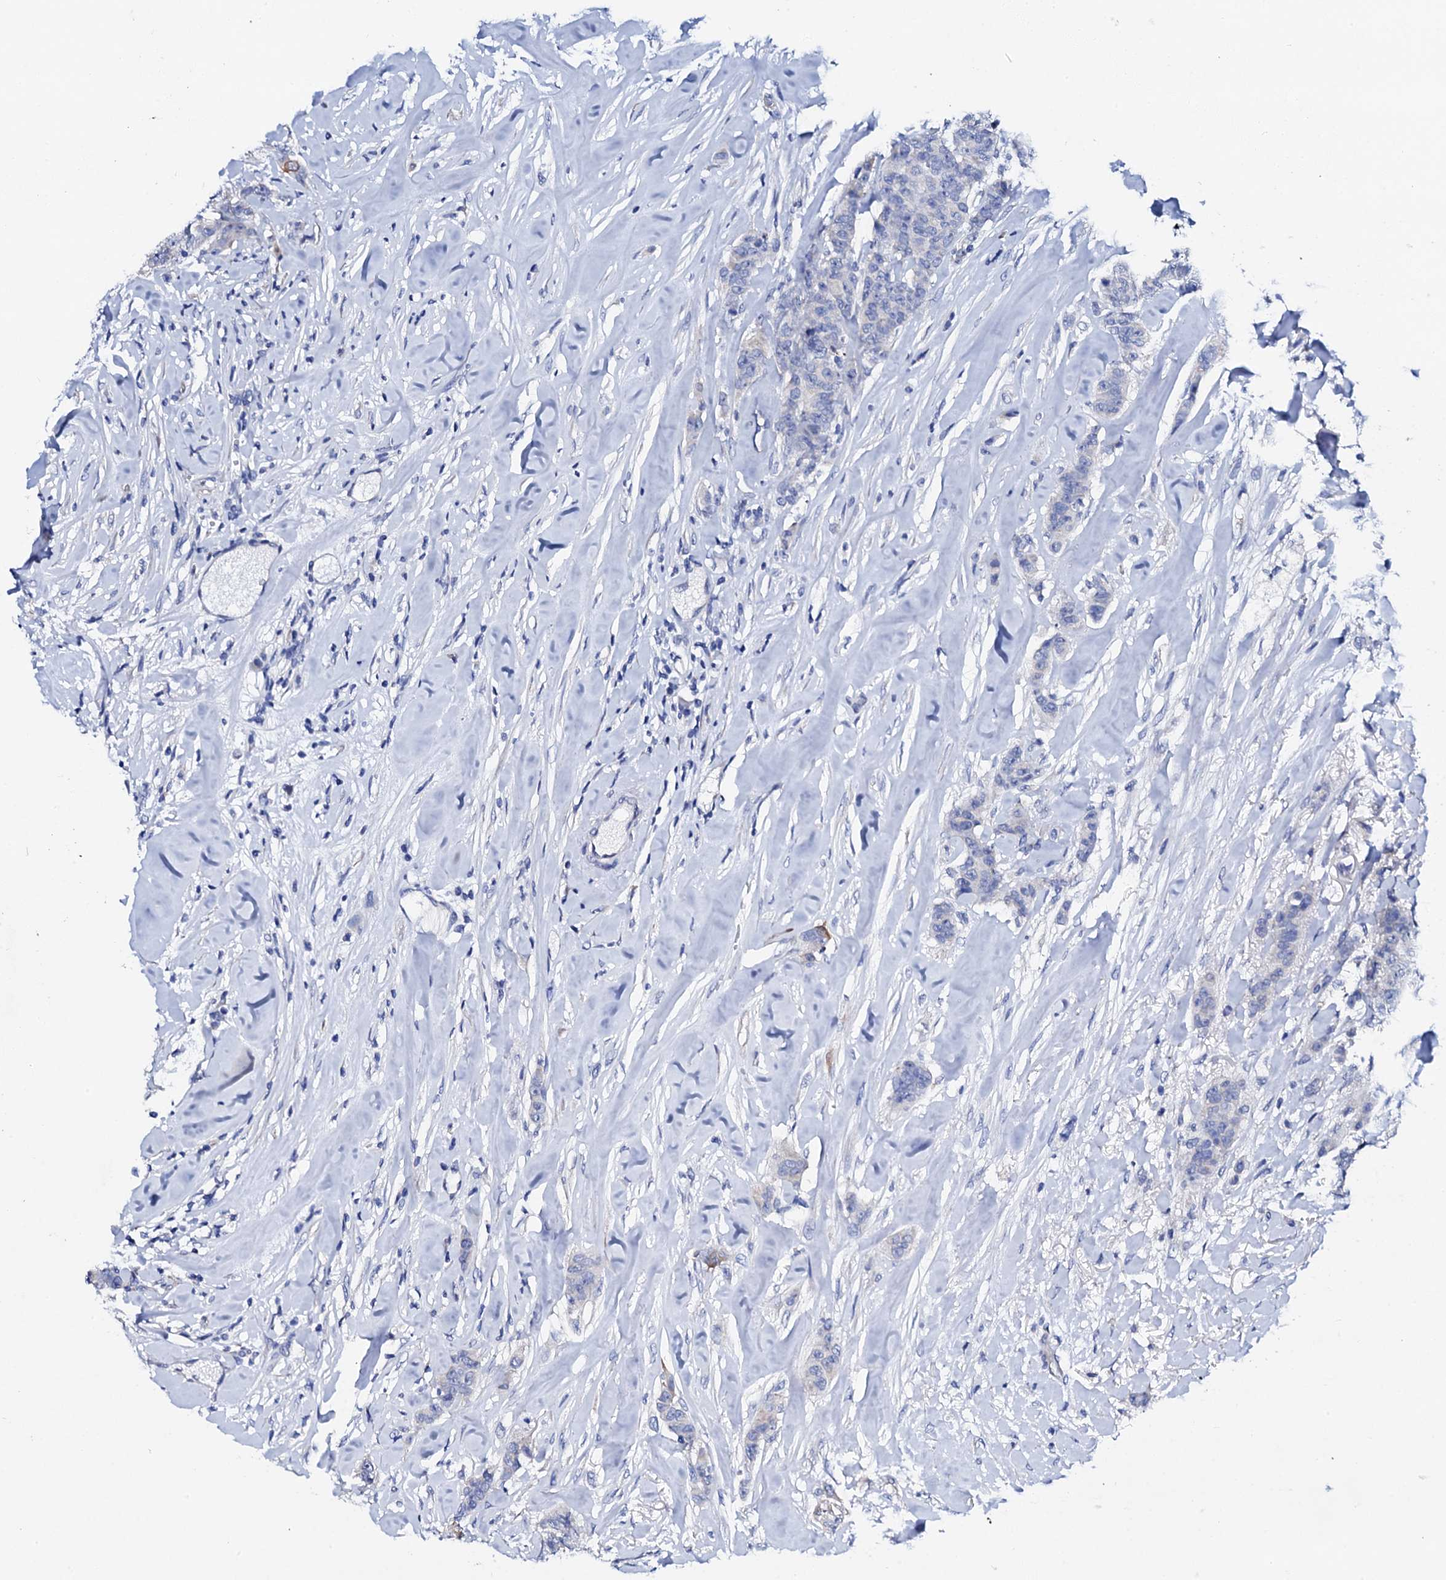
{"staining": {"intensity": "negative", "quantity": "none", "location": "none"}, "tissue": "breast cancer", "cell_type": "Tumor cells", "image_type": "cancer", "snomed": [{"axis": "morphology", "description": "Duct carcinoma"}, {"axis": "topography", "description": "Breast"}], "caption": "Histopathology image shows no significant protein expression in tumor cells of breast cancer.", "gene": "TRDN", "patient": {"sex": "female", "age": 40}}